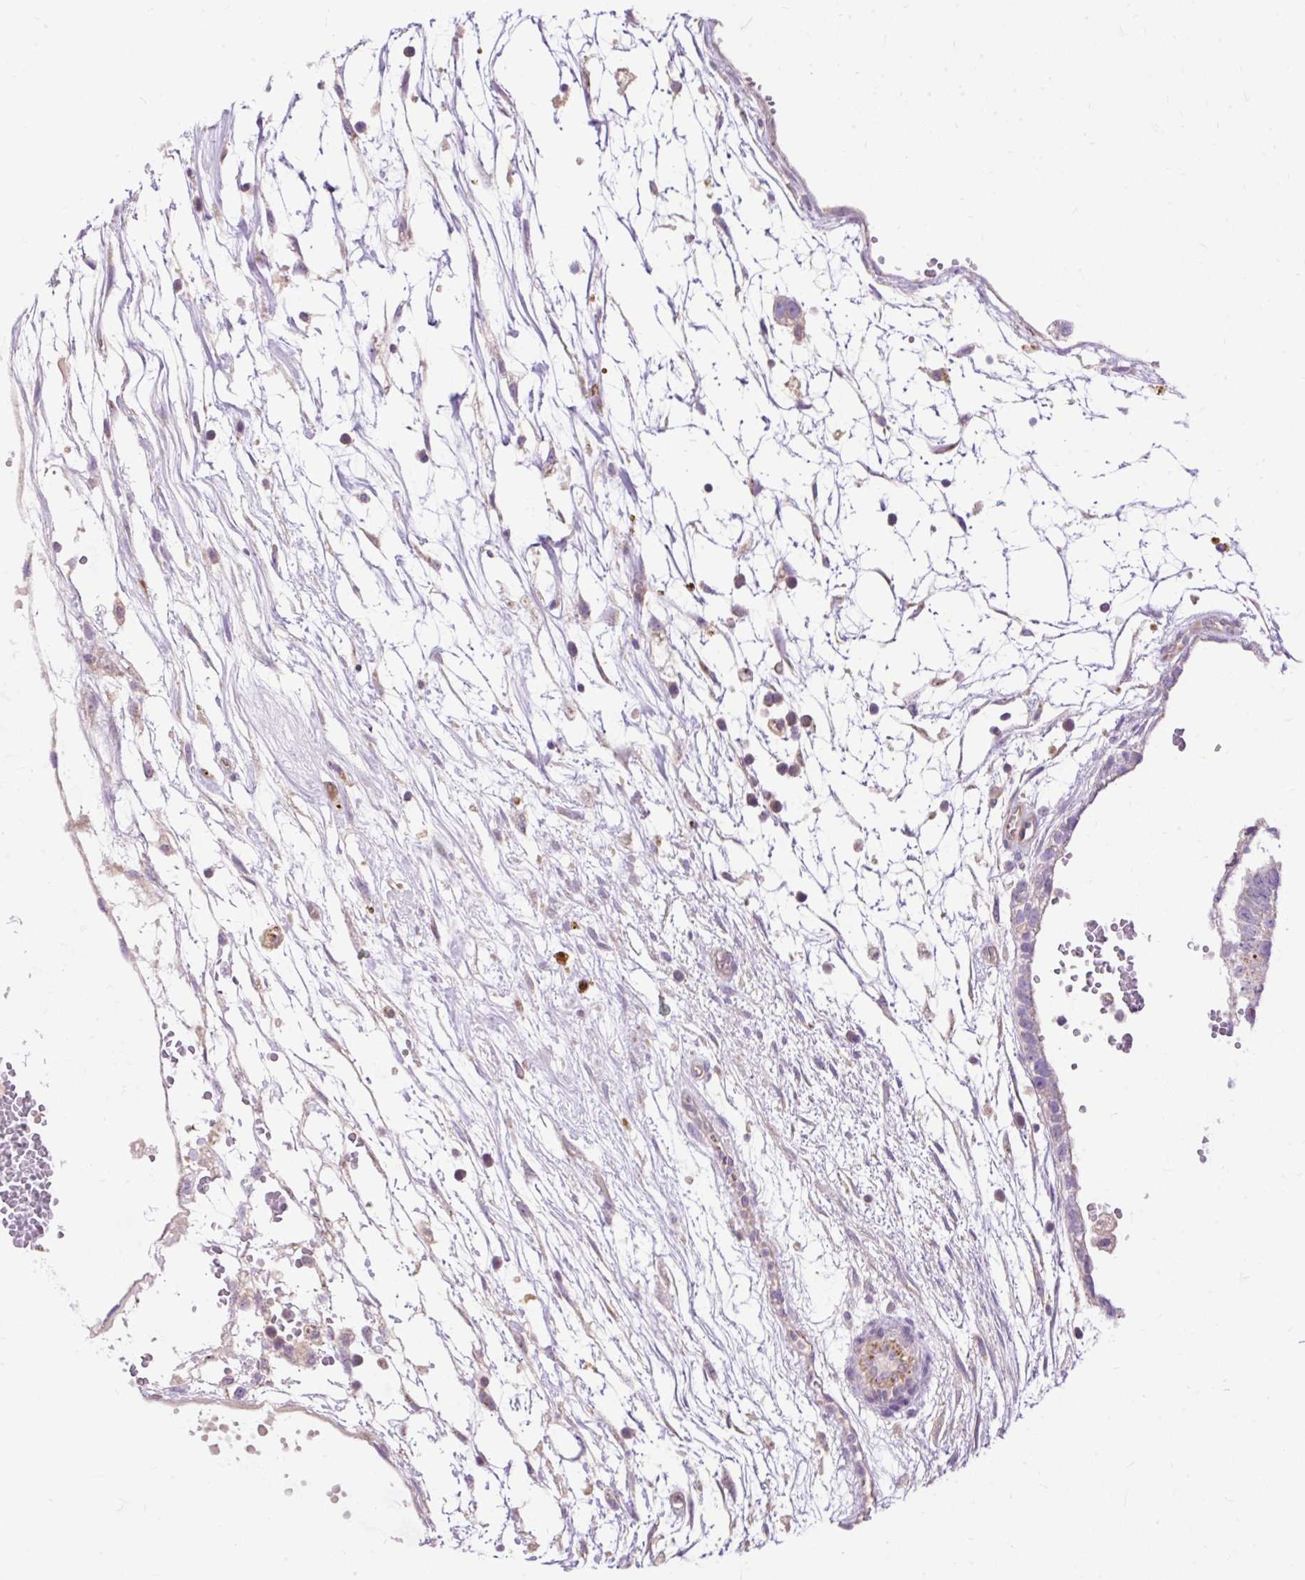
{"staining": {"intensity": "weak", "quantity": "<25%", "location": "cytoplasmic/membranous"}, "tissue": "testis cancer", "cell_type": "Tumor cells", "image_type": "cancer", "snomed": [{"axis": "morphology", "description": "Carcinoma, Embryonal, NOS"}, {"axis": "topography", "description": "Testis"}], "caption": "A high-resolution image shows IHC staining of testis cancer (embryonal carcinoma), which reveals no significant expression in tumor cells. (DAB (3,3'-diaminobenzidine) IHC with hematoxylin counter stain).", "gene": "HEXB", "patient": {"sex": "male", "age": 32}}